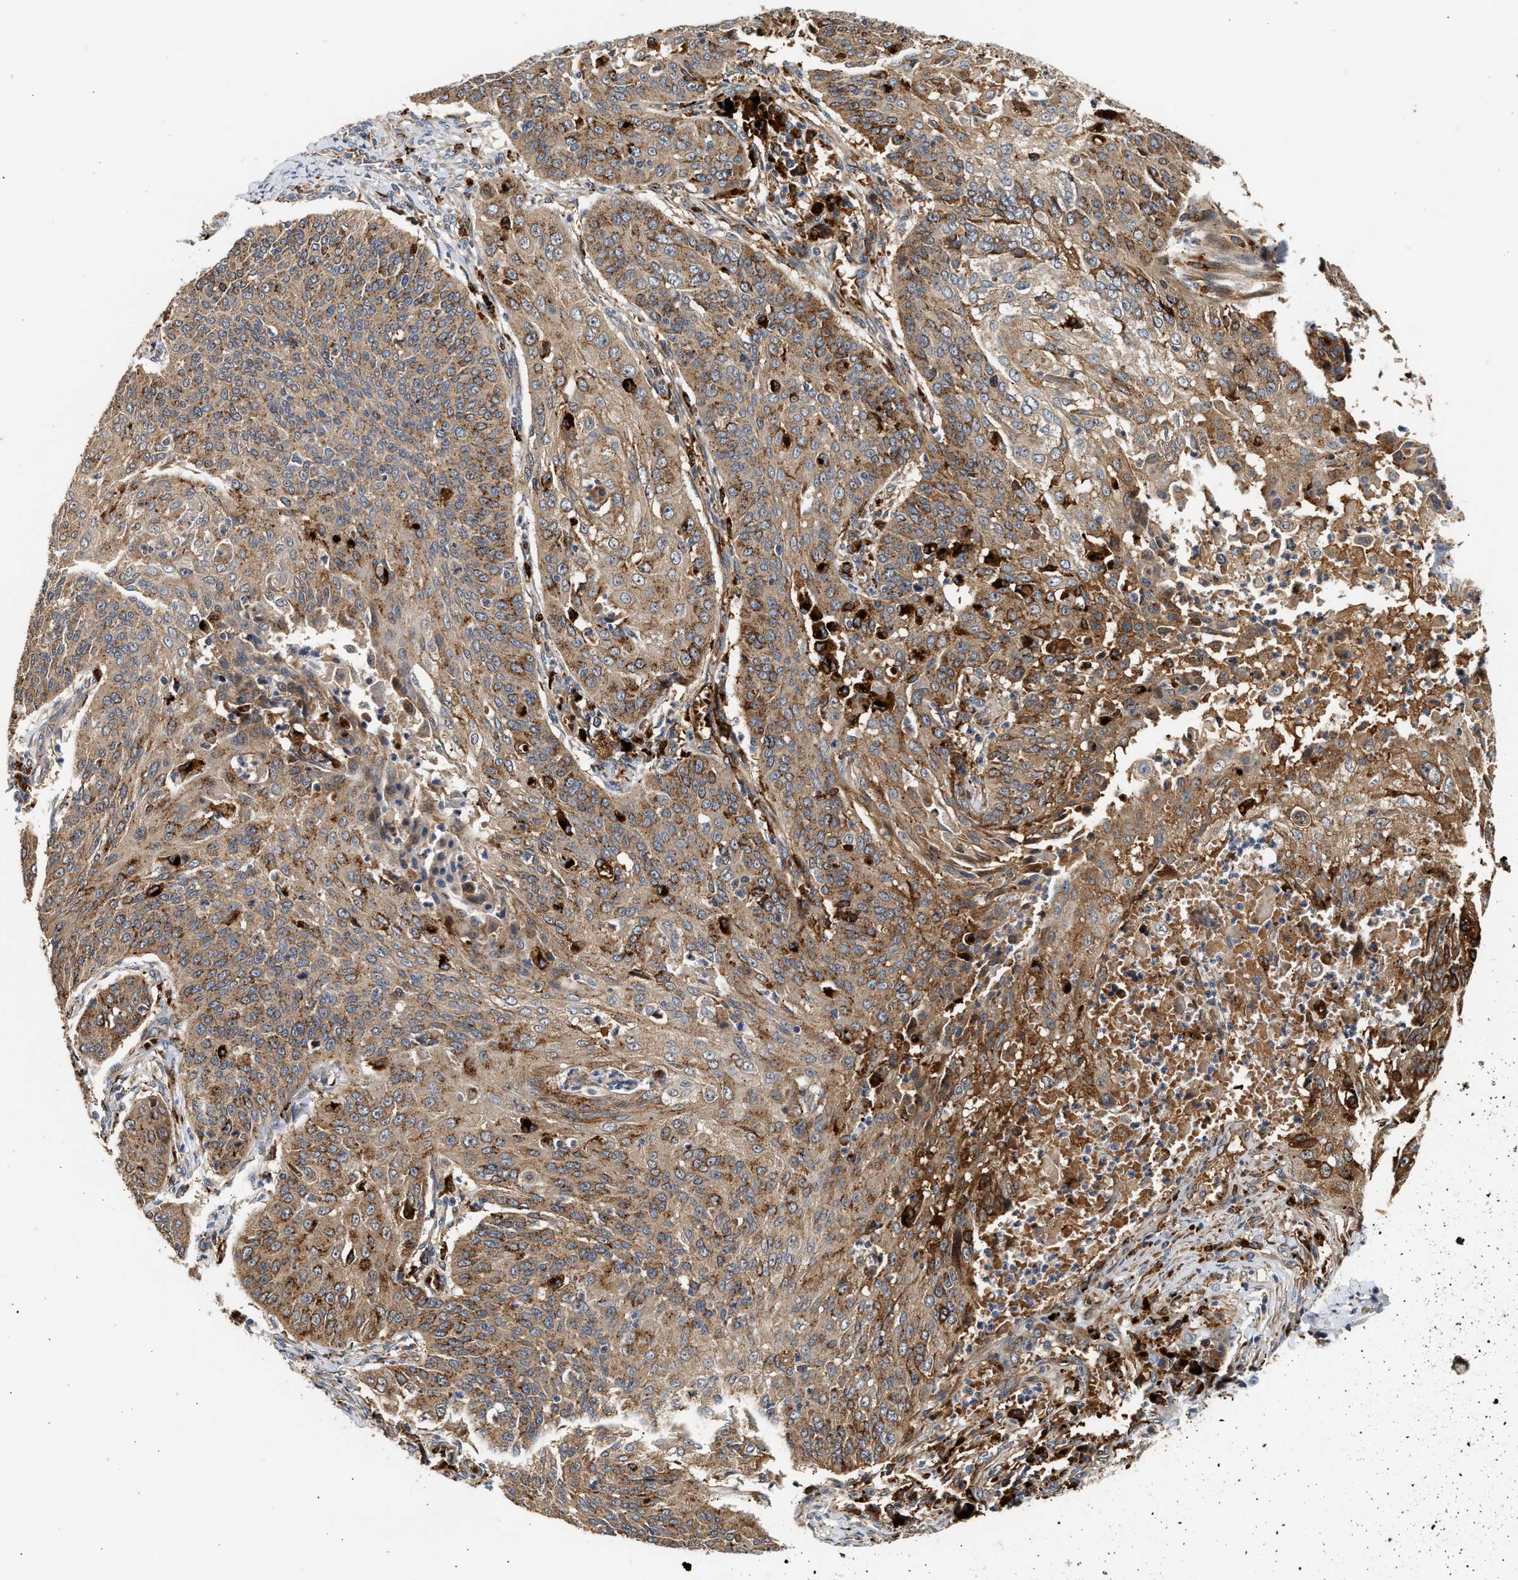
{"staining": {"intensity": "moderate", "quantity": ">75%", "location": "cytoplasmic/membranous"}, "tissue": "cervical cancer", "cell_type": "Tumor cells", "image_type": "cancer", "snomed": [{"axis": "morphology", "description": "Squamous cell carcinoma, NOS"}, {"axis": "topography", "description": "Cervix"}], "caption": "Human cervical cancer (squamous cell carcinoma) stained with a brown dye shows moderate cytoplasmic/membranous positive staining in about >75% of tumor cells.", "gene": "PLD3", "patient": {"sex": "female", "age": 64}}